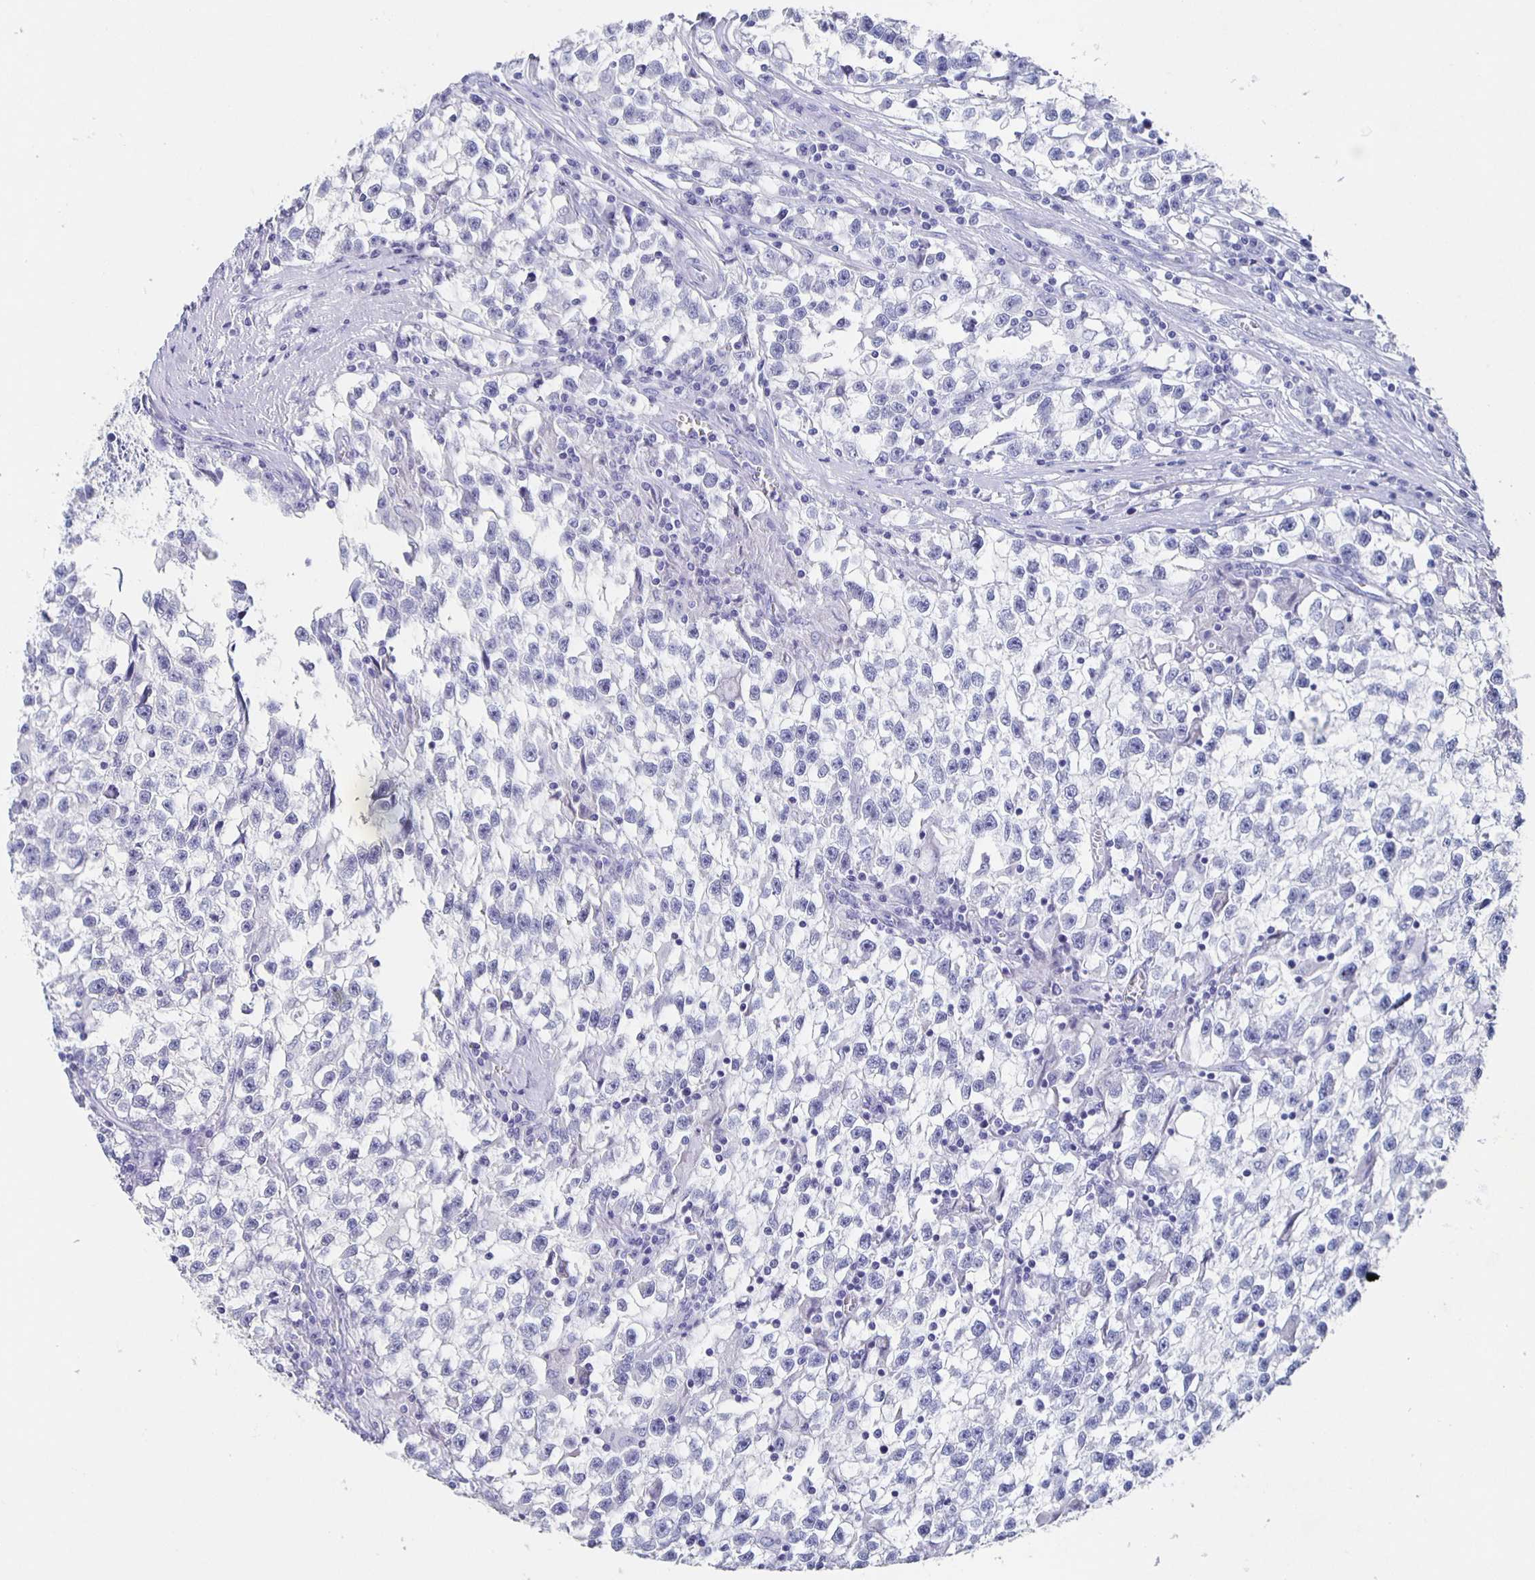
{"staining": {"intensity": "negative", "quantity": "none", "location": "none"}, "tissue": "testis cancer", "cell_type": "Tumor cells", "image_type": "cancer", "snomed": [{"axis": "morphology", "description": "Seminoma, NOS"}, {"axis": "topography", "description": "Testis"}], "caption": "Immunohistochemistry of human testis cancer shows no staining in tumor cells.", "gene": "SLC34A2", "patient": {"sex": "male", "age": 31}}